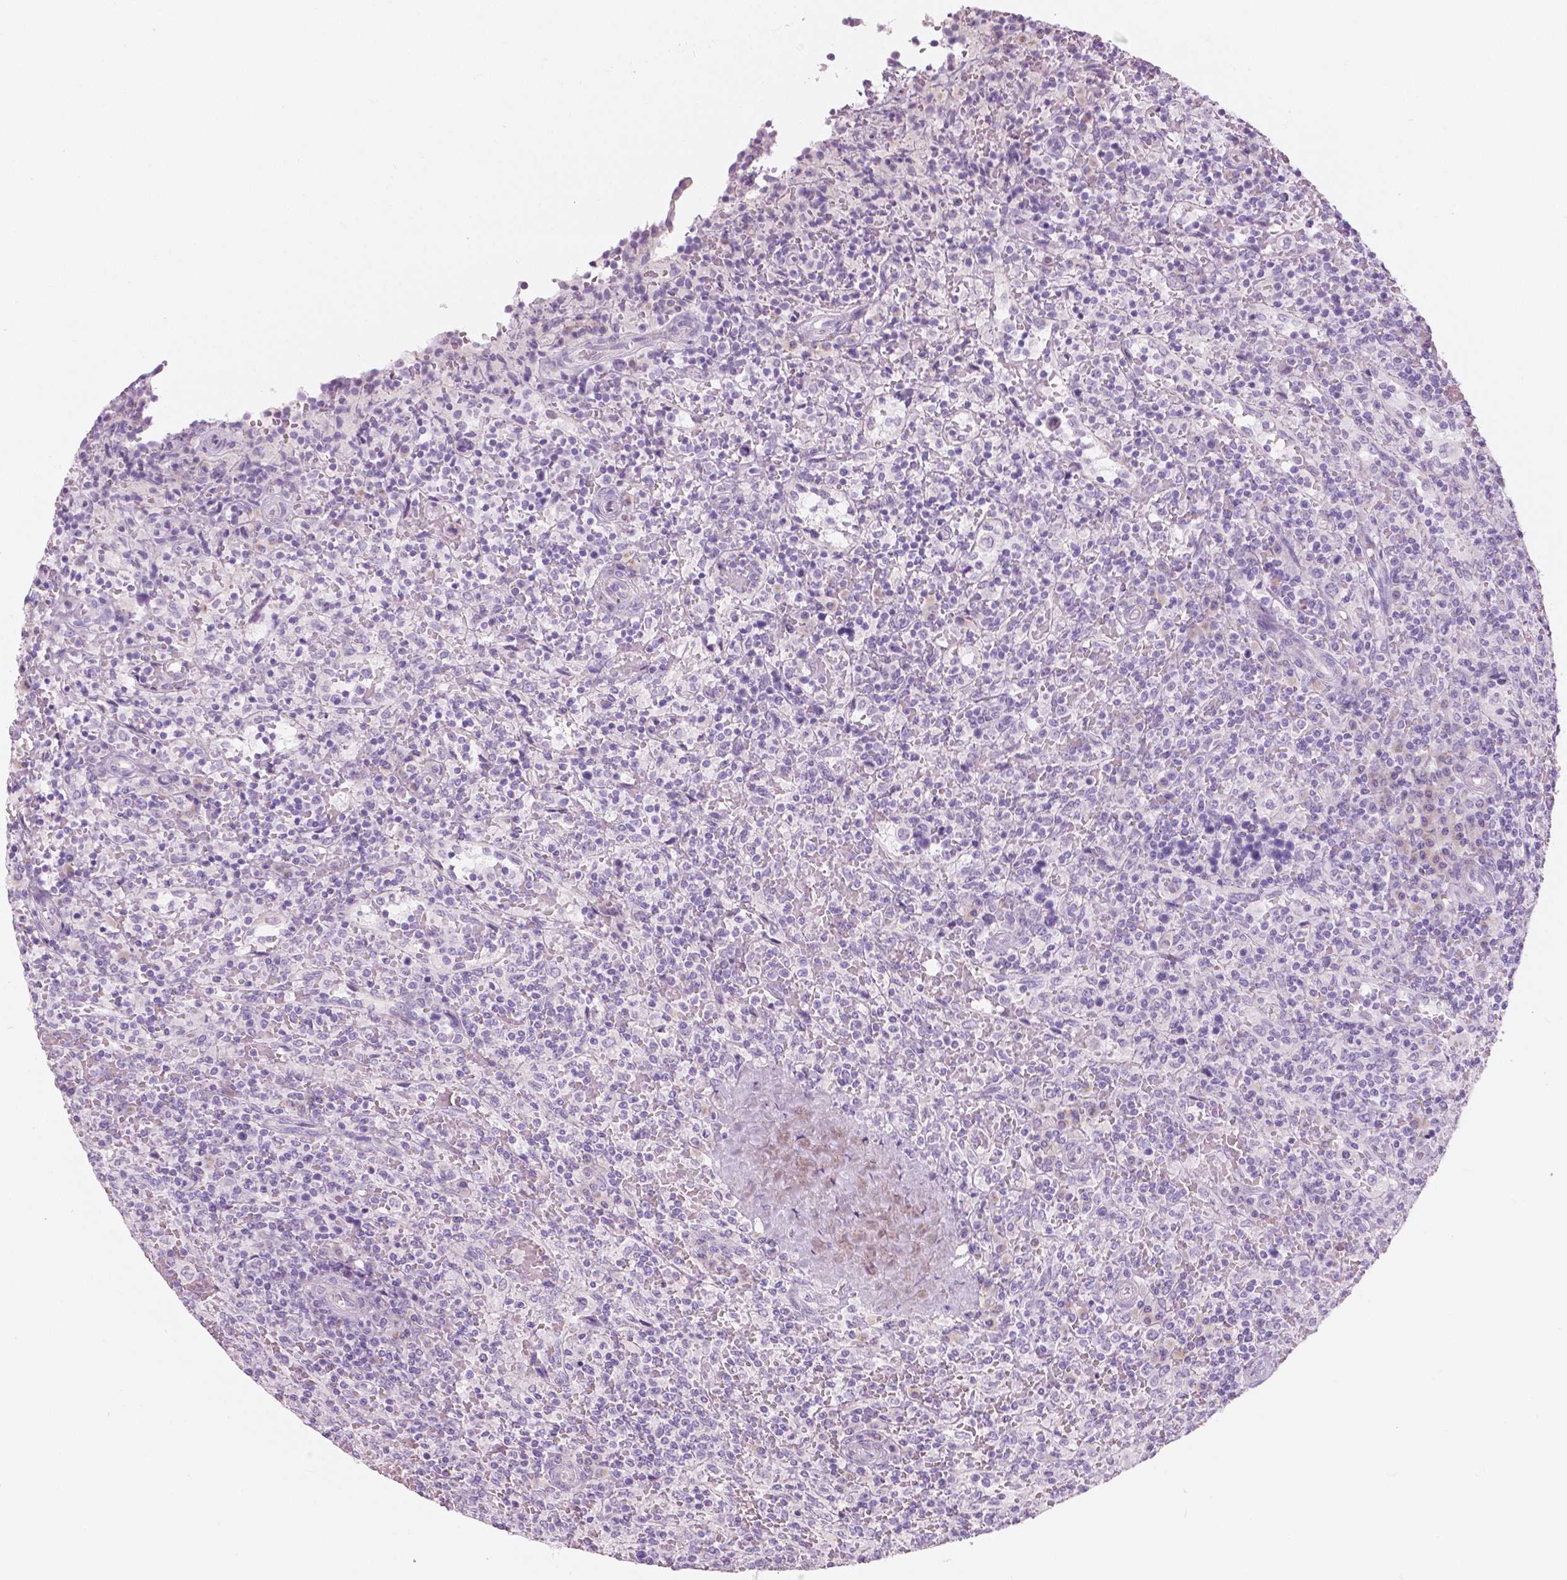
{"staining": {"intensity": "negative", "quantity": "none", "location": "none"}, "tissue": "lymphoma", "cell_type": "Tumor cells", "image_type": "cancer", "snomed": [{"axis": "morphology", "description": "Malignant lymphoma, non-Hodgkin's type, Low grade"}, {"axis": "topography", "description": "Spleen"}], "caption": "This is an immunohistochemistry histopathology image of malignant lymphoma, non-Hodgkin's type (low-grade). There is no staining in tumor cells.", "gene": "A4GNT", "patient": {"sex": "male", "age": 62}}